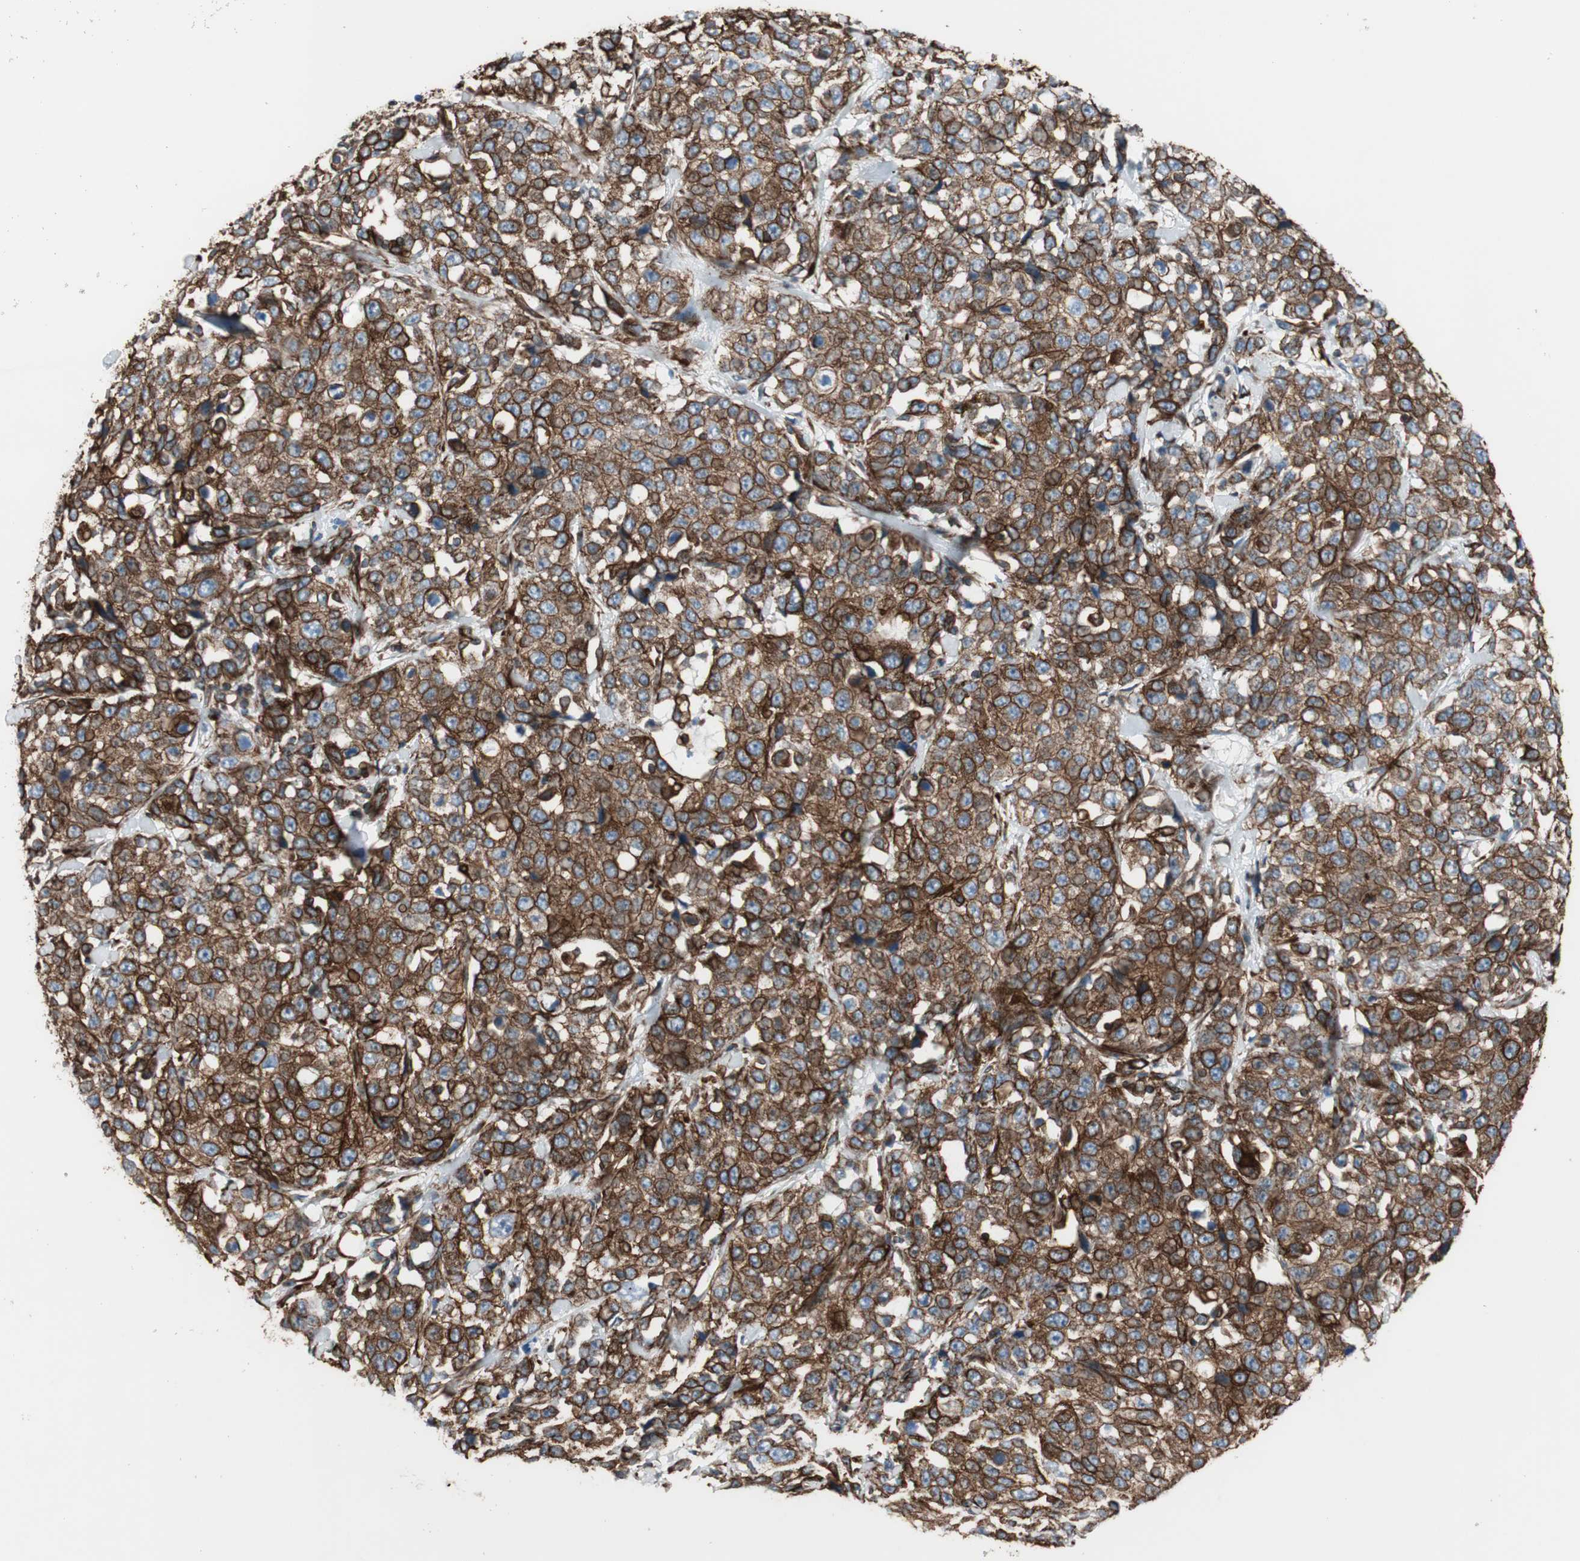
{"staining": {"intensity": "strong", "quantity": ">75%", "location": "cytoplasmic/membranous"}, "tissue": "stomach cancer", "cell_type": "Tumor cells", "image_type": "cancer", "snomed": [{"axis": "morphology", "description": "Normal tissue, NOS"}, {"axis": "morphology", "description": "Adenocarcinoma, NOS"}, {"axis": "topography", "description": "Stomach"}], "caption": "A histopathology image showing strong cytoplasmic/membranous staining in approximately >75% of tumor cells in stomach cancer (adenocarcinoma), as visualized by brown immunohistochemical staining.", "gene": "TCTA", "patient": {"sex": "male", "age": 48}}